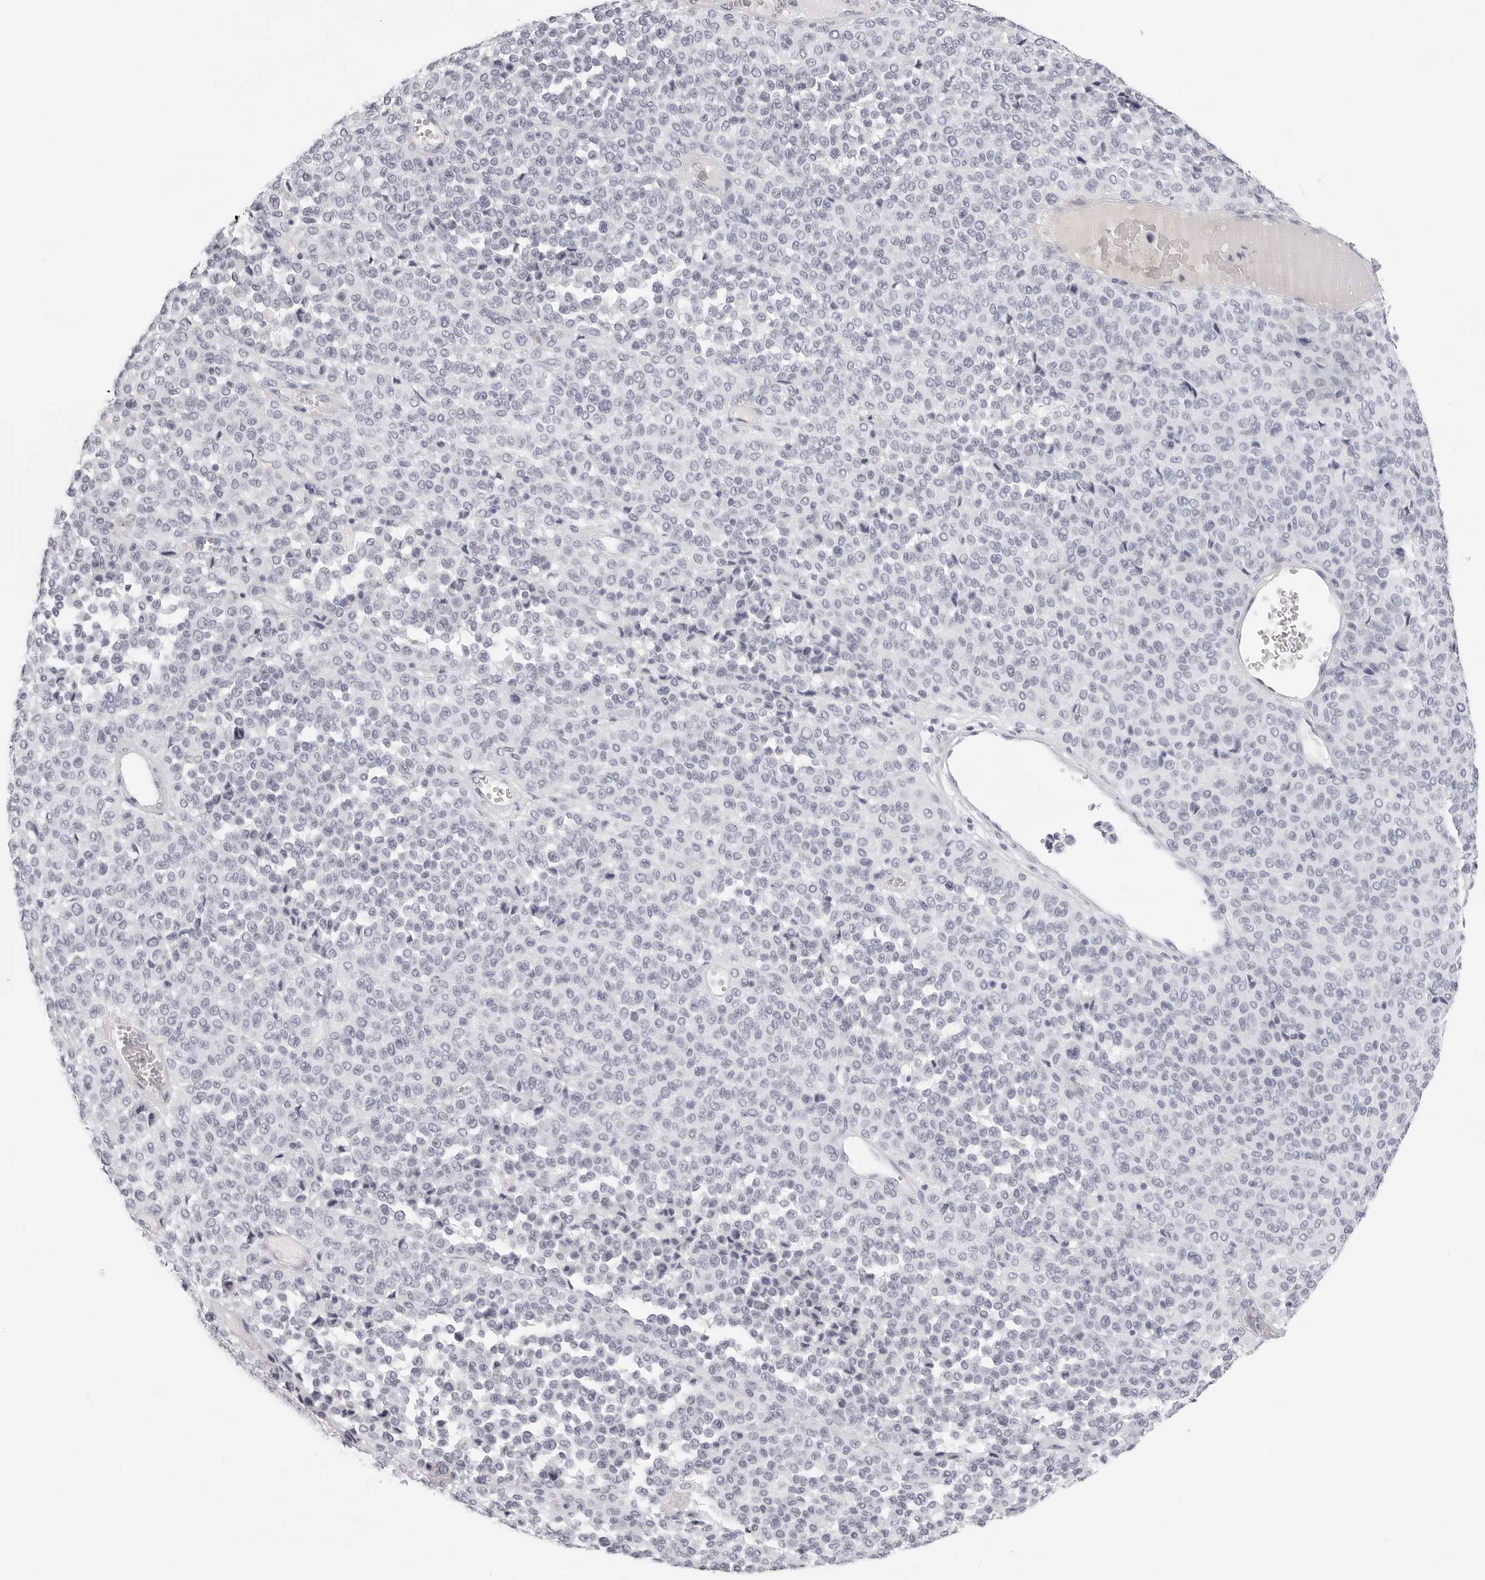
{"staining": {"intensity": "negative", "quantity": "none", "location": "none"}, "tissue": "melanoma", "cell_type": "Tumor cells", "image_type": "cancer", "snomed": [{"axis": "morphology", "description": "Malignant melanoma, Metastatic site"}, {"axis": "topography", "description": "Pancreas"}], "caption": "Human malignant melanoma (metastatic site) stained for a protein using immunohistochemistry (IHC) reveals no expression in tumor cells.", "gene": "CST5", "patient": {"sex": "female", "age": 30}}